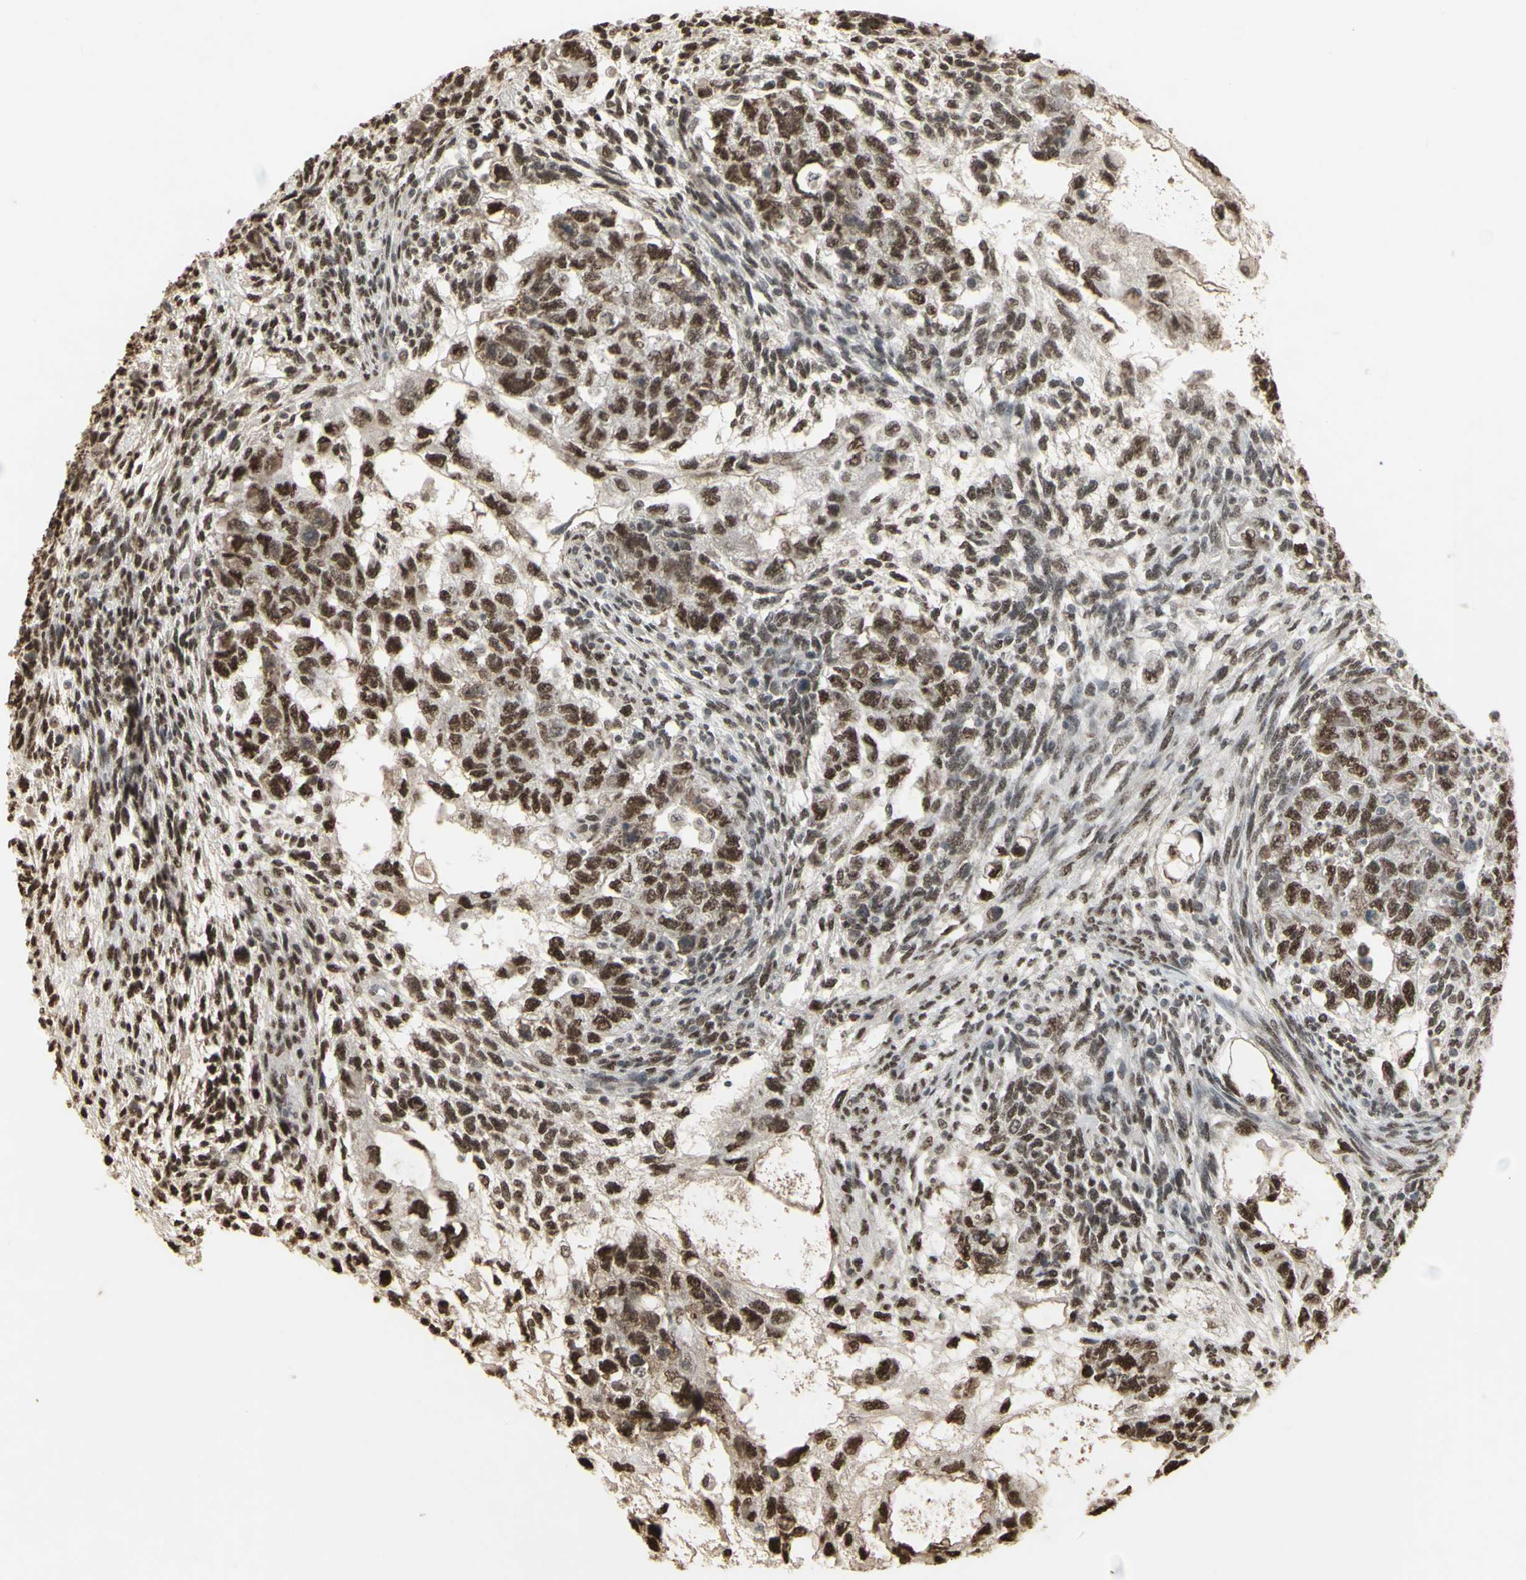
{"staining": {"intensity": "strong", "quantity": ">75%", "location": "nuclear"}, "tissue": "testis cancer", "cell_type": "Tumor cells", "image_type": "cancer", "snomed": [{"axis": "morphology", "description": "Normal tissue, NOS"}, {"axis": "morphology", "description": "Carcinoma, Embryonal, NOS"}, {"axis": "topography", "description": "Testis"}], "caption": "A brown stain highlights strong nuclear positivity of a protein in testis embryonal carcinoma tumor cells.", "gene": "TRIM28", "patient": {"sex": "male", "age": 36}}